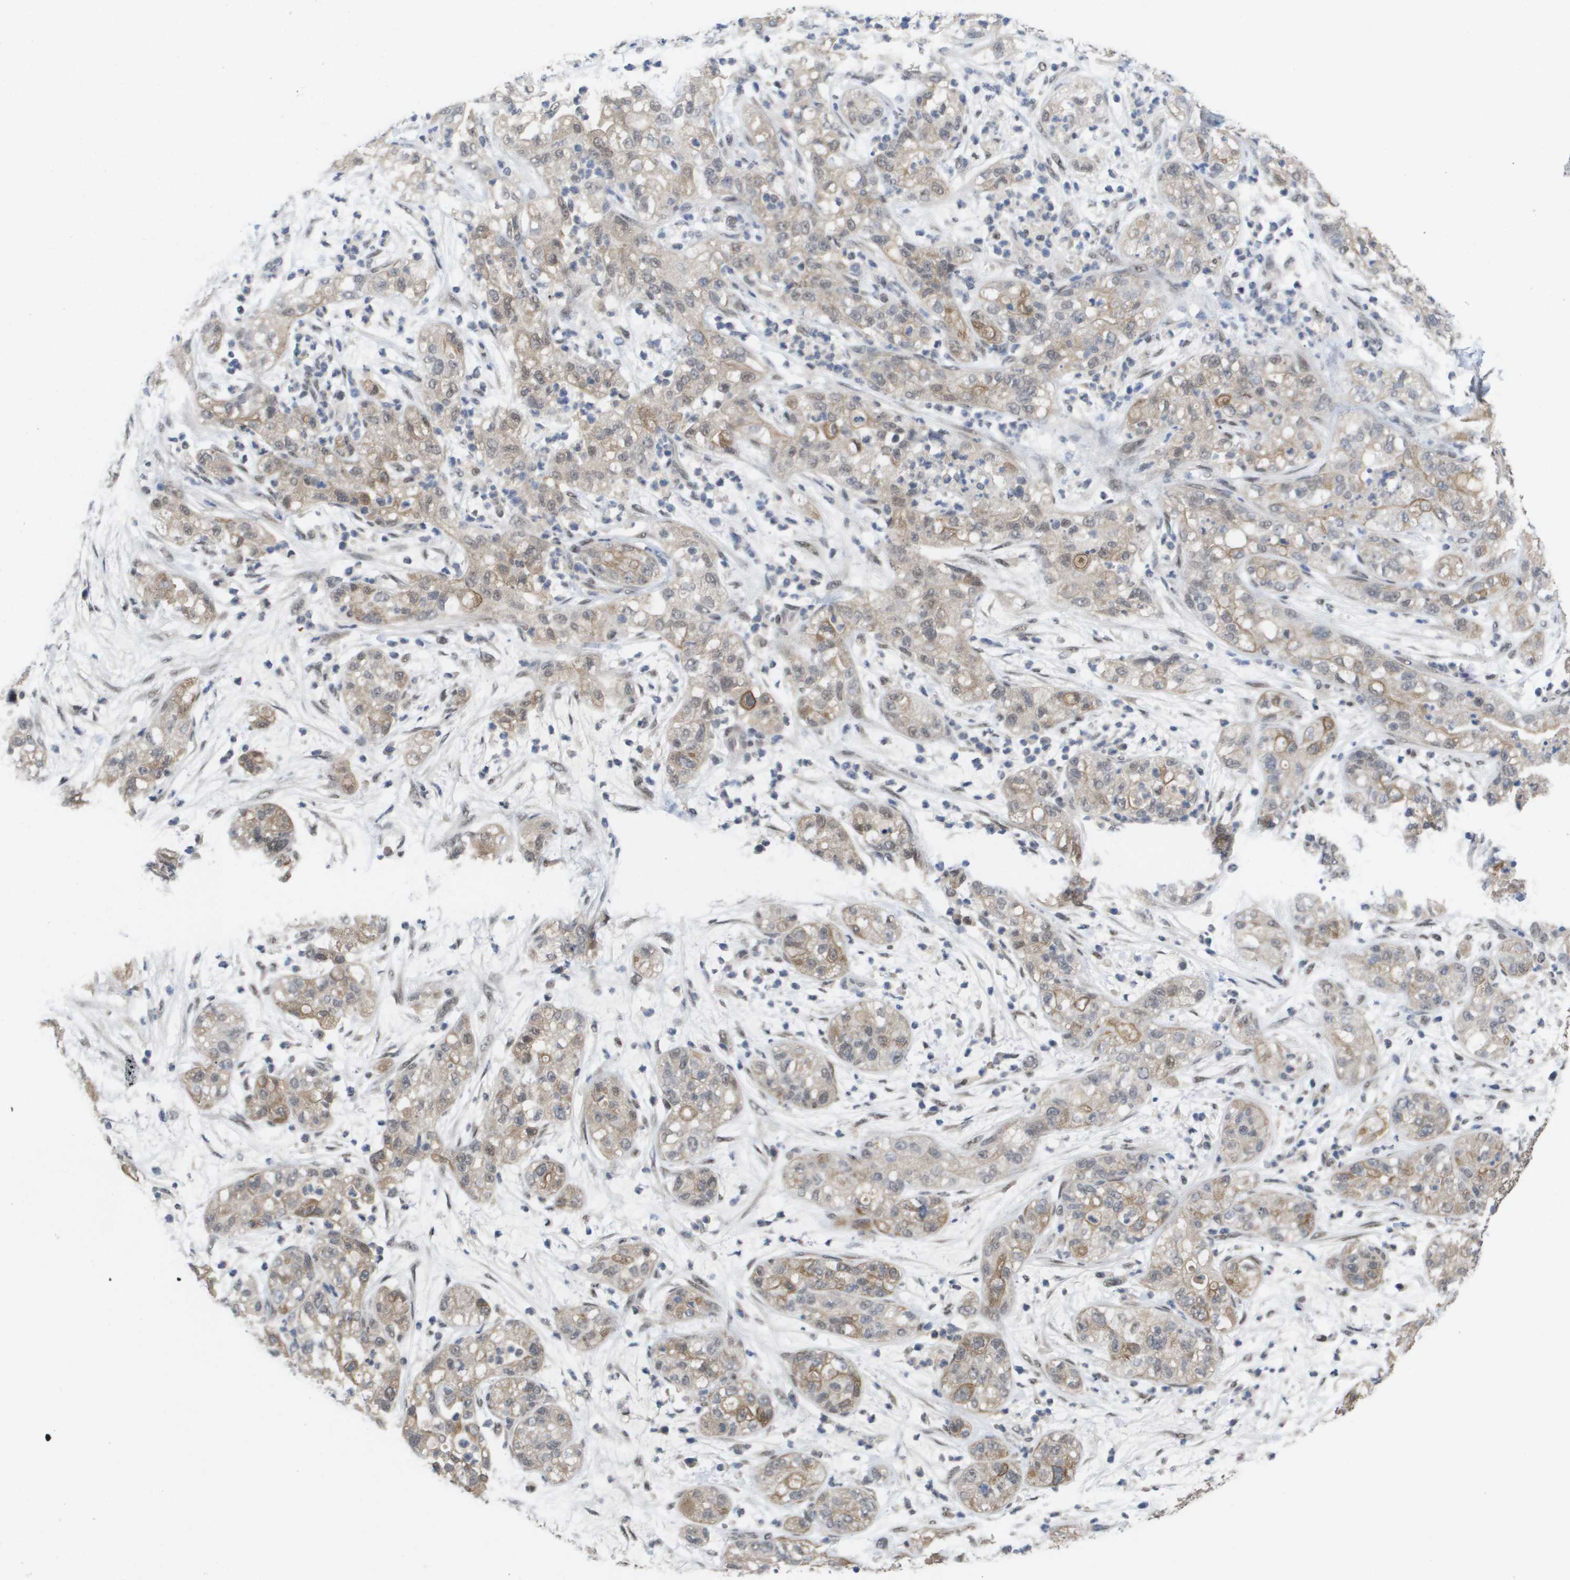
{"staining": {"intensity": "weak", "quantity": "25%-75%", "location": "cytoplasmic/membranous,nuclear"}, "tissue": "pancreatic cancer", "cell_type": "Tumor cells", "image_type": "cancer", "snomed": [{"axis": "morphology", "description": "Adenocarcinoma, NOS"}, {"axis": "topography", "description": "Pancreas"}], "caption": "Immunohistochemical staining of human adenocarcinoma (pancreatic) shows low levels of weak cytoplasmic/membranous and nuclear staining in approximately 25%-75% of tumor cells.", "gene": "AMBRA1", "patient": {"sex": "female", "age": 78}}